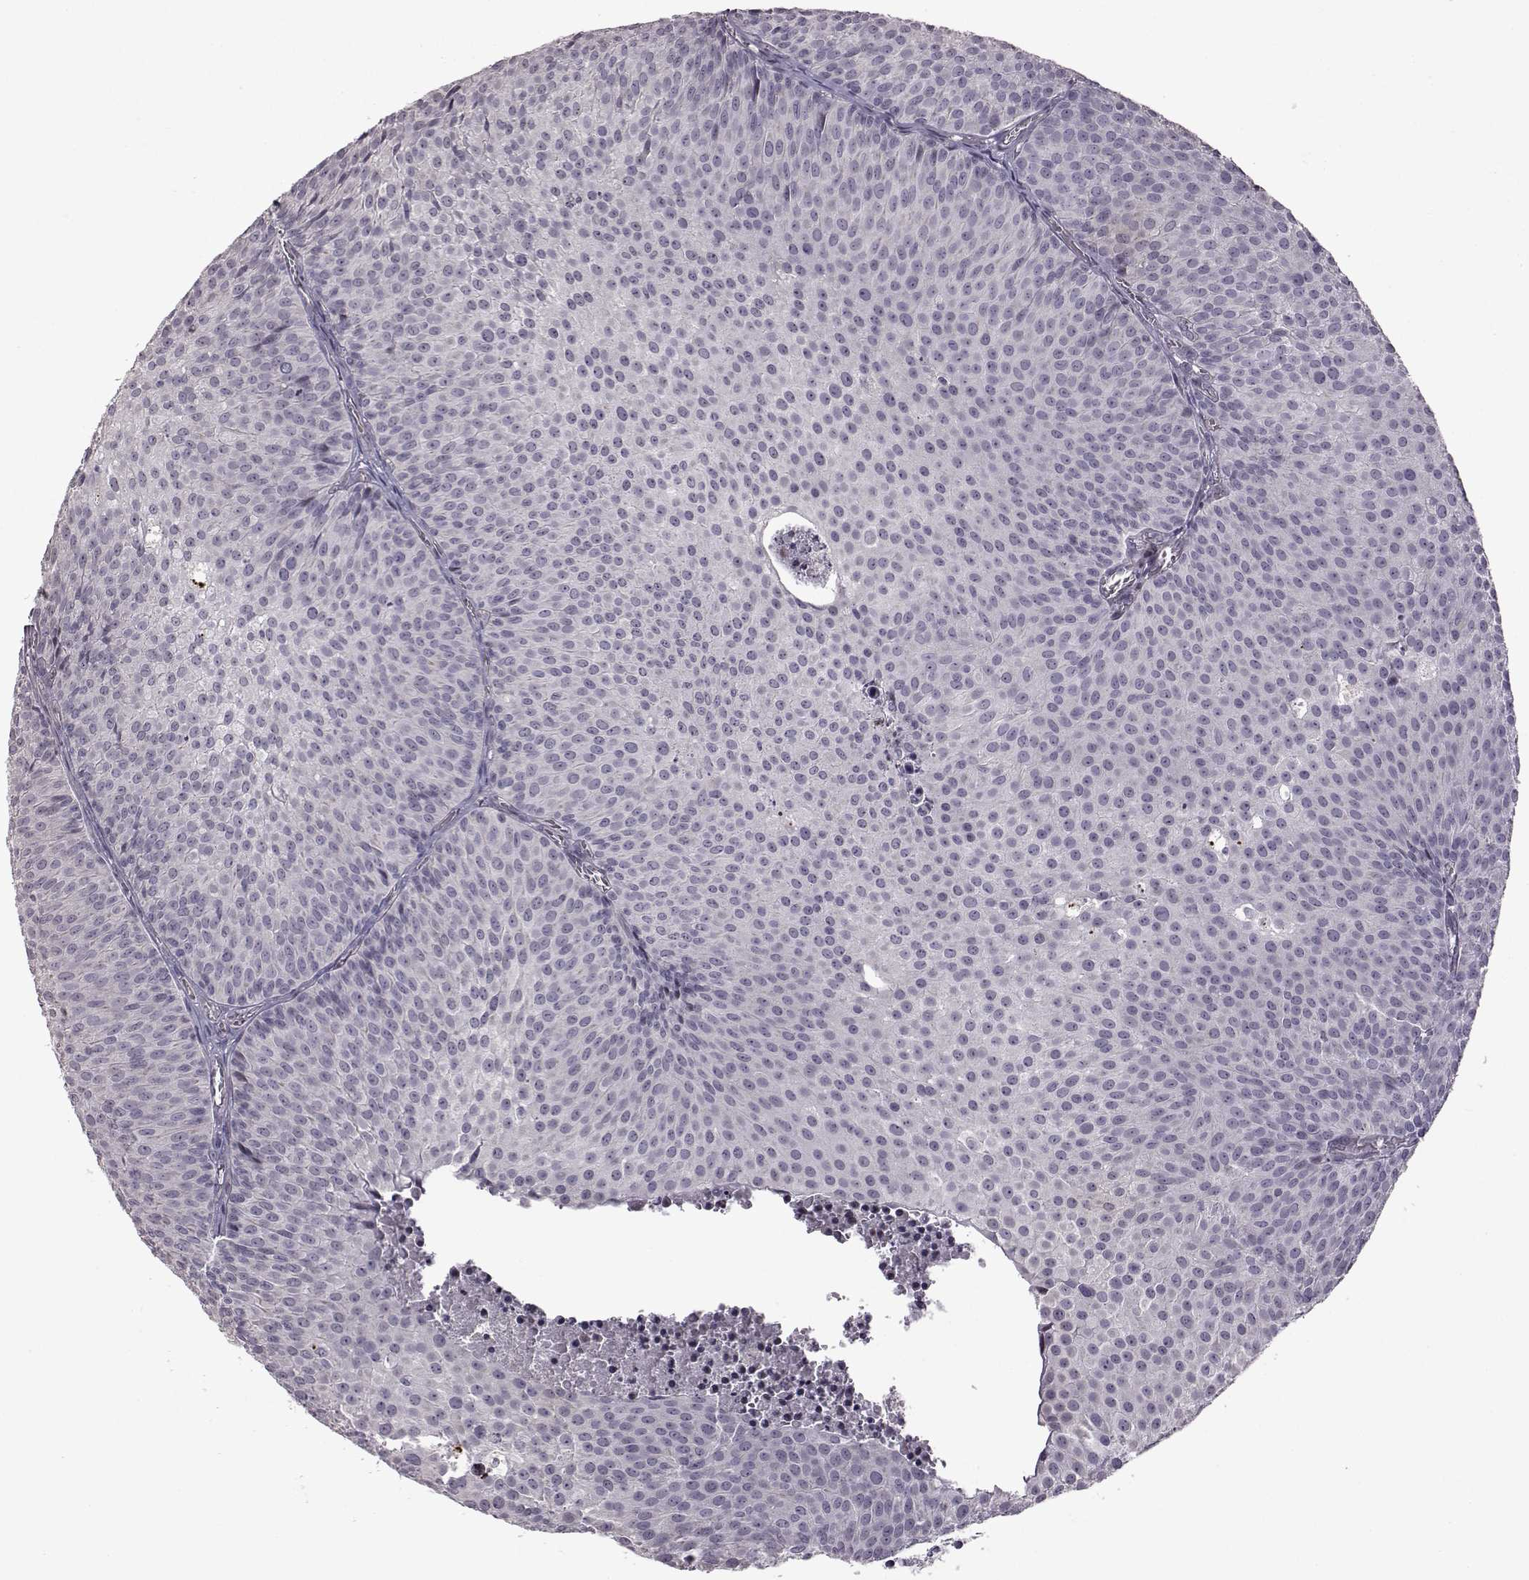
{"staining": {"intensity": "negative", "quantity": "none", "location": "none"}, "tissue": "urothelial cancer", "cell_type": "Tumor cells", "image_type": "cancer", "snomed": [{"axis": "morphology", "description": "Urothelial carcinoma, Low grade"}, {"axis": "topography", "description": "Urinary bladder"}], "caption": "A histopathology image of human urothelial cancer is negative for staining in tumor cells.", "gene": "GAL", "patient": {"sex": "male", "age": 63}}